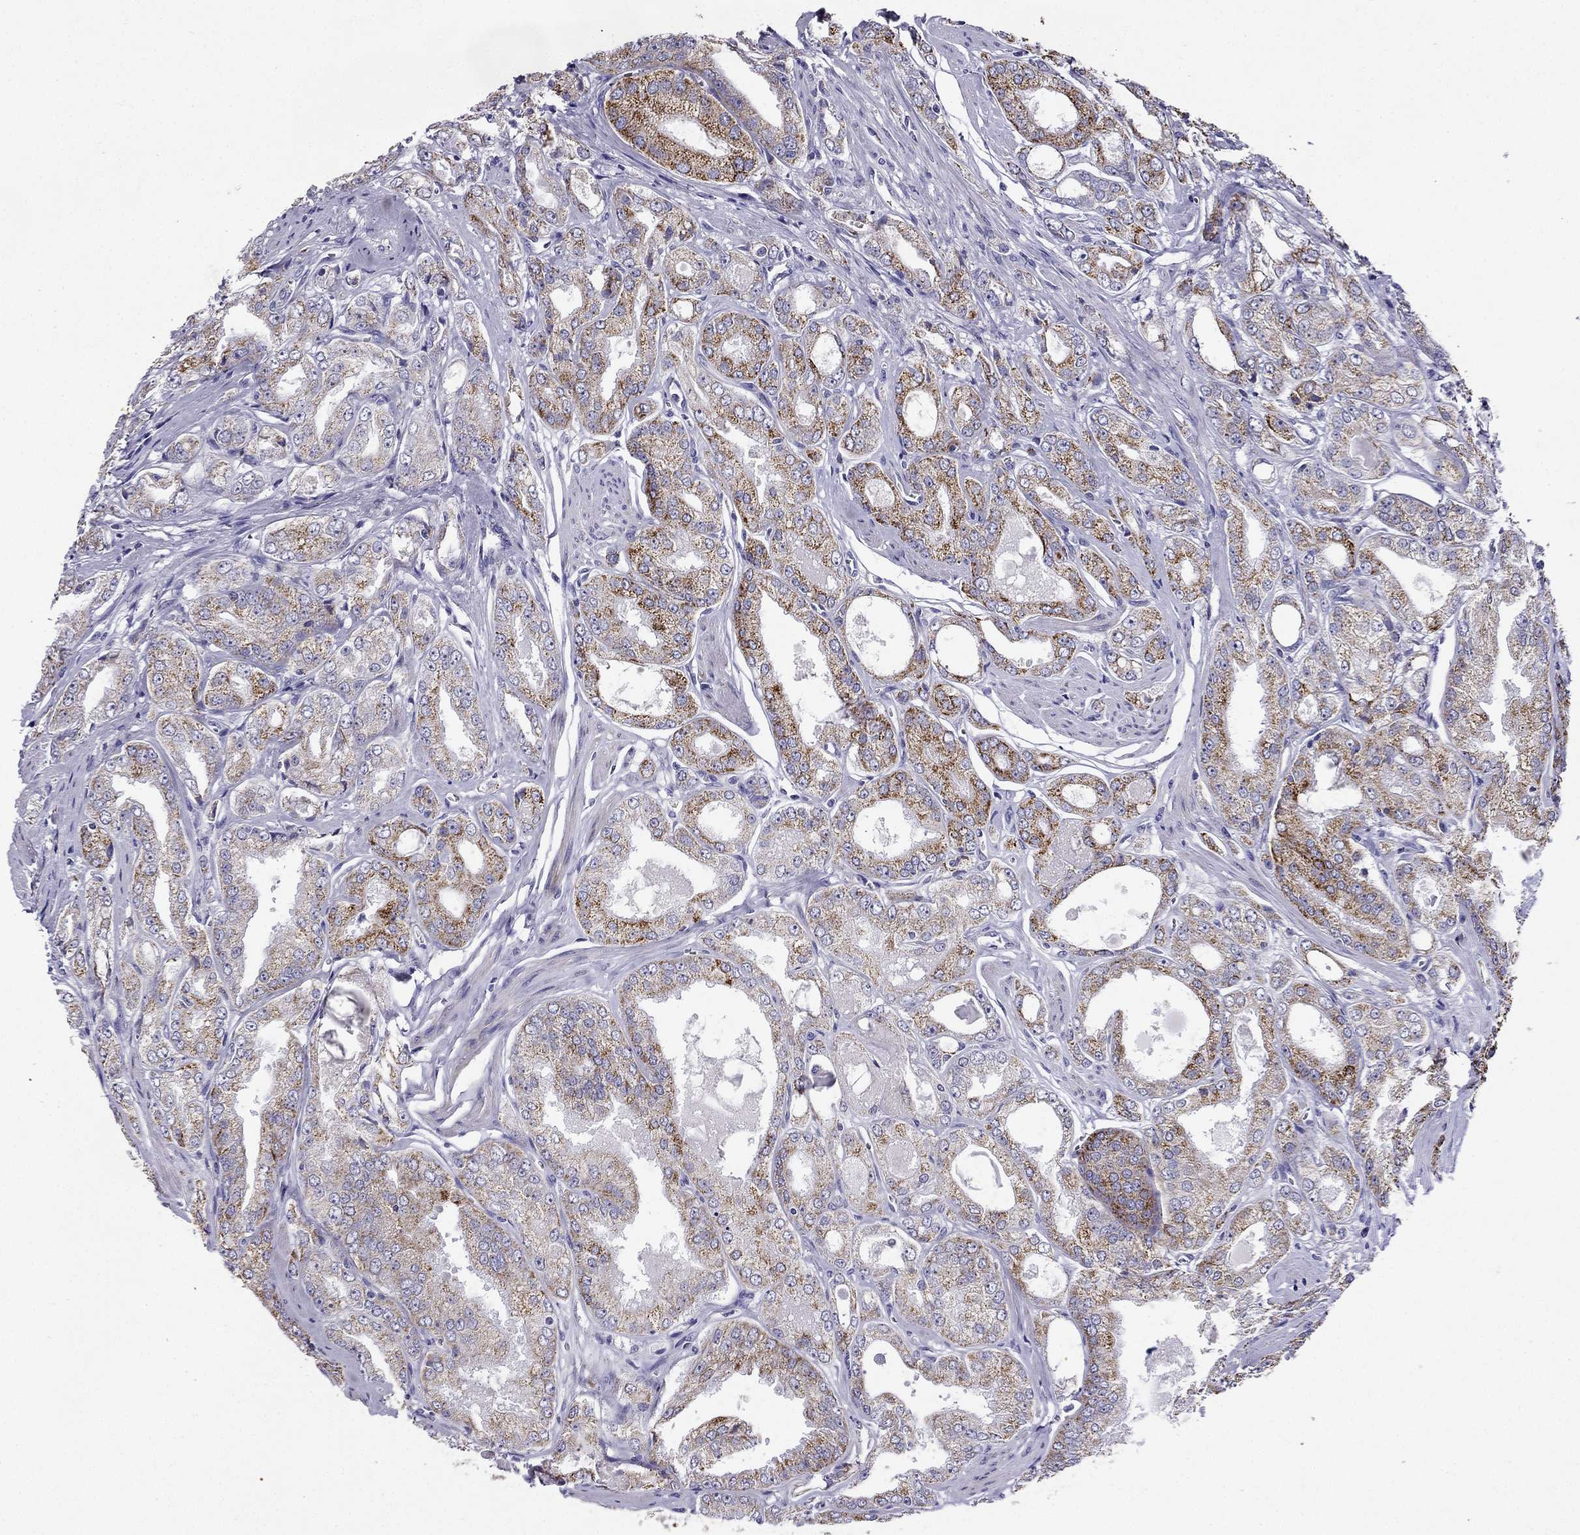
{"staining": {"intensity": "strong", "quantity": ">75%", "location": "cytoplasmic/membranous"}, "tissue": "prostate cancer", "cell_type": "Tumor cells", "image_type": "cancer", "snomed": [{"axis": "morphology", "description": "Adenocarcinoma, NOS"}, {"axis": "morphology", "description": "Adenocarcinoma, High grade"}, {"axis": "topography", "description": "Prostate"}], "caption": "Adenocarcinoma (prostate) stained with a brown dye displays strong cytoplasmic/membranous positive staining in about >75% of tumor cells.", "gene": "KIF5A", "patient": {"sex": "male", "age": 70}}